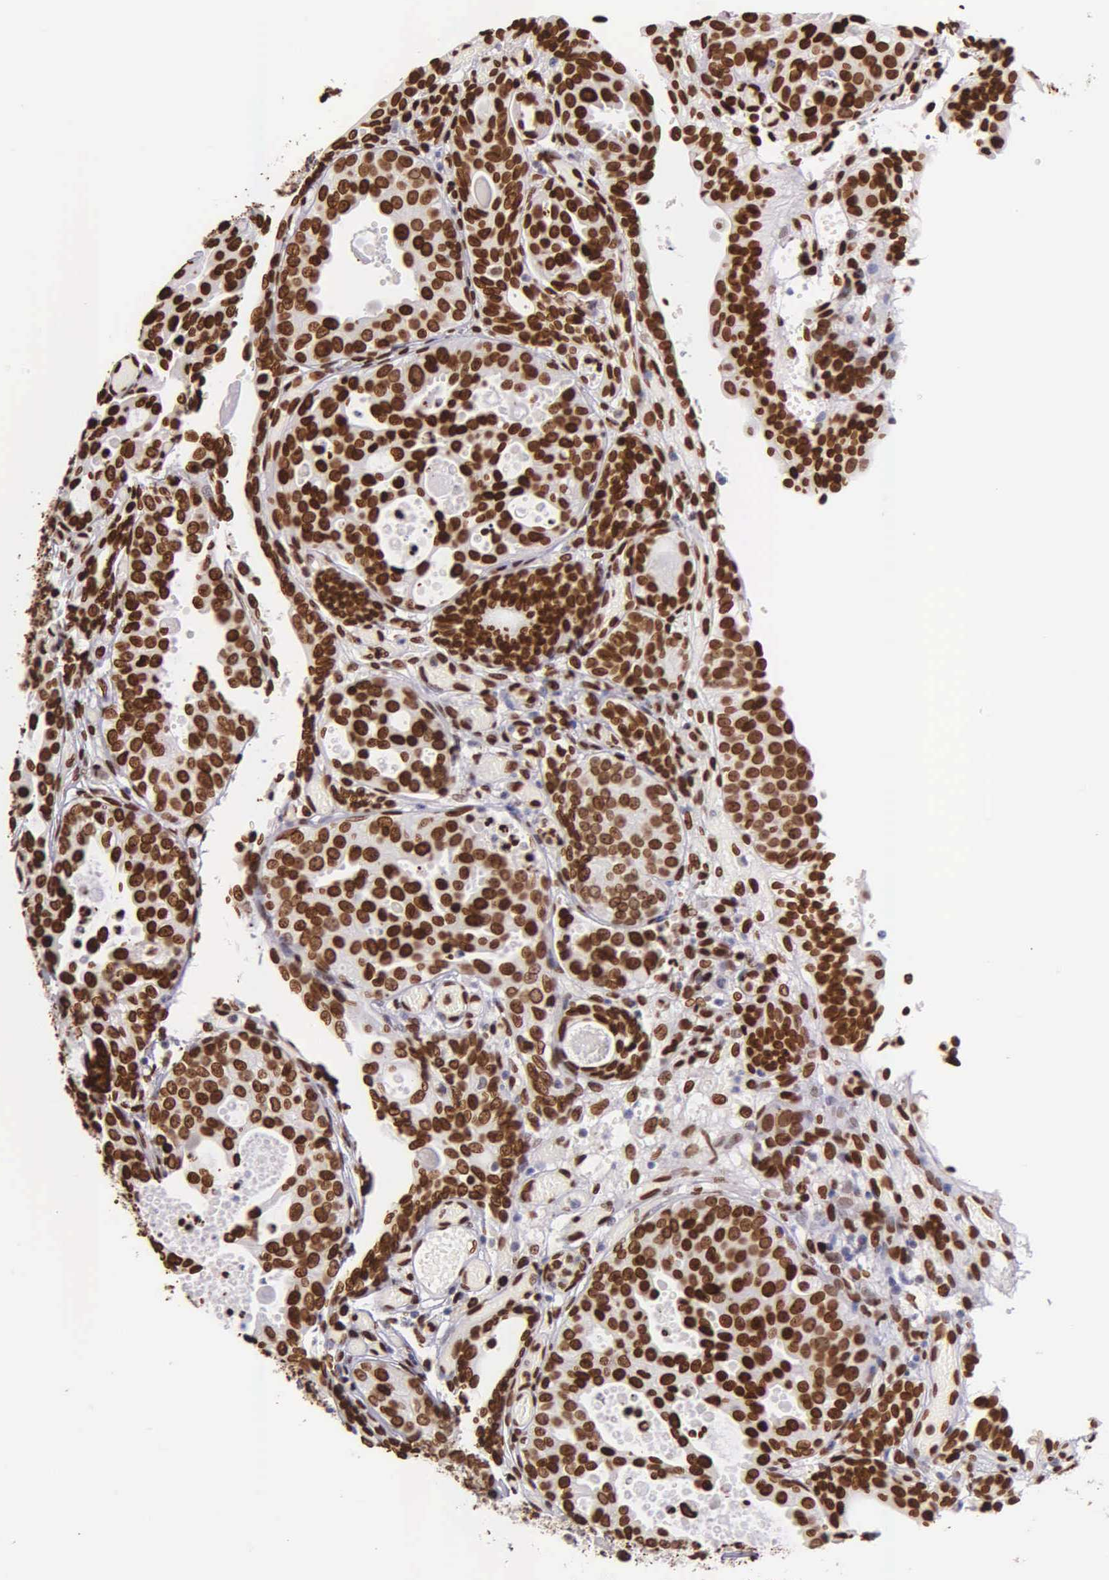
{"staining": {"intensity": "strong", "quantity": ">75%", "location": "nuclear"}, "tissue": "urothelial cancer", "cell_type": "Tumor cells", "image_type": "cancer", "snomed": [{"axis": "morphology", "description": "Urothelial carcinoma, High grade"}, {"axis": "topography", "description": "Urinary bladder"}], "caption": "Immunohistochemistry micrograph of neoplastic tissue: human urothelial cancer stained using immunohistochemistry demonstrates high levels of strong protein expression localized specifically in the nuclear of tumor cells, appearing as a nuclear brown color.", "gene": "H1-0", "patient": {"sex": "male", "age": 78}}